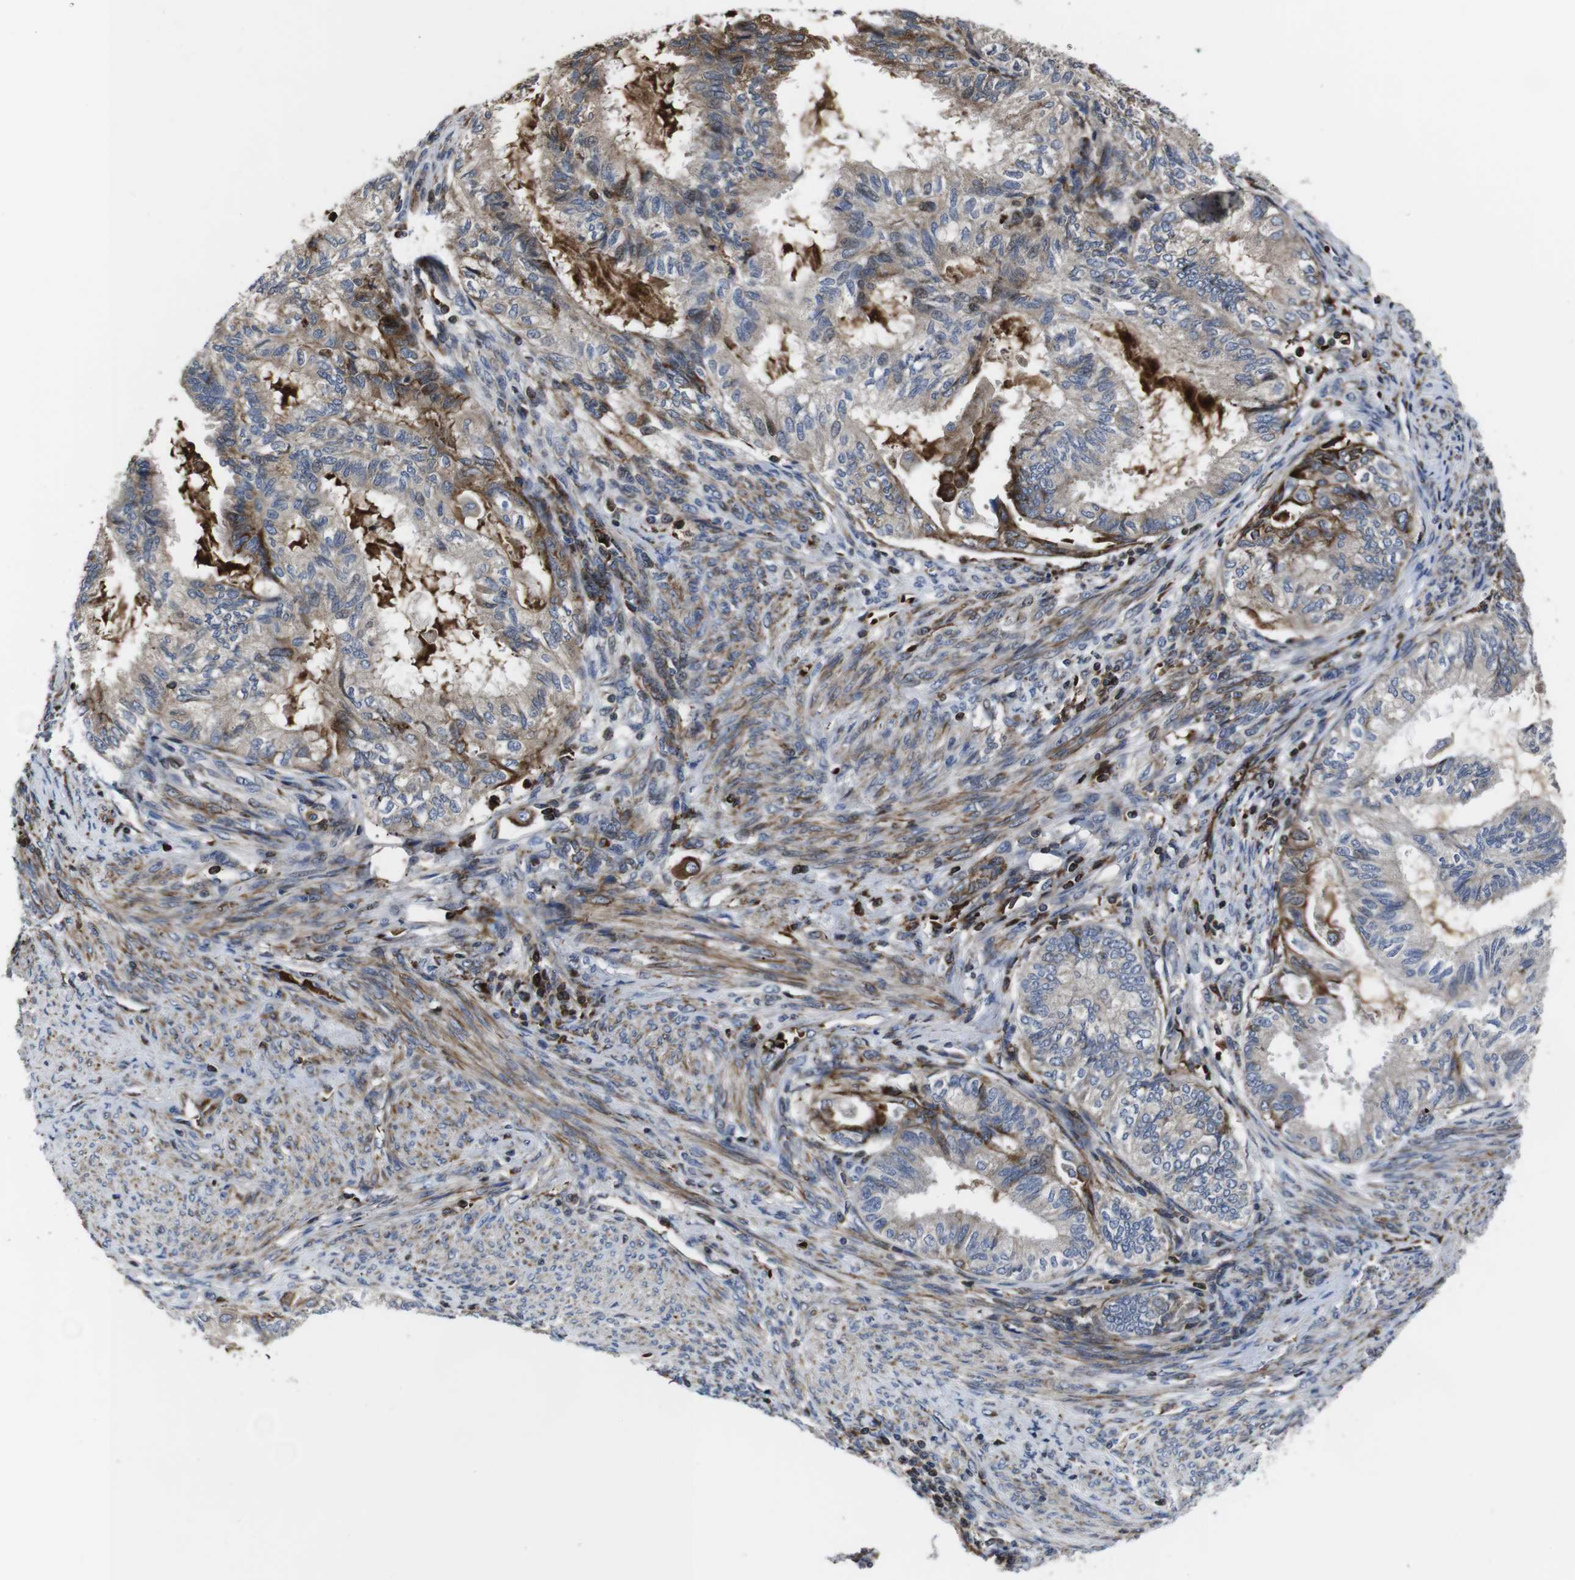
{"staining": {"intensity": "moderate", "quantity": "25%-75%", "location": "cytoplasmic/membranous"}, "tissue": "cervical cancer", "cell_type": "Tumor cells", "image_type": "cancer", "snomed": [{"axis": "morphology", "description": "Normal tissue, NOS"}, {"axis": "morphology", "description": "Adenocarcinoma, NOS"}, {"axis": "topography", "description": "Cervix"}, {"axis": "topography", "description": "Endometrium"}], "caption": "Human cervical cancer (adenocarcinoma) stained for a protein (brown) exhibits moderate cytoplasmic/membranous positive staining in approximately 25%-75% of tumor cells.", "gene": "SMYD3", "patient": {"sex": "female", "age": 86}}